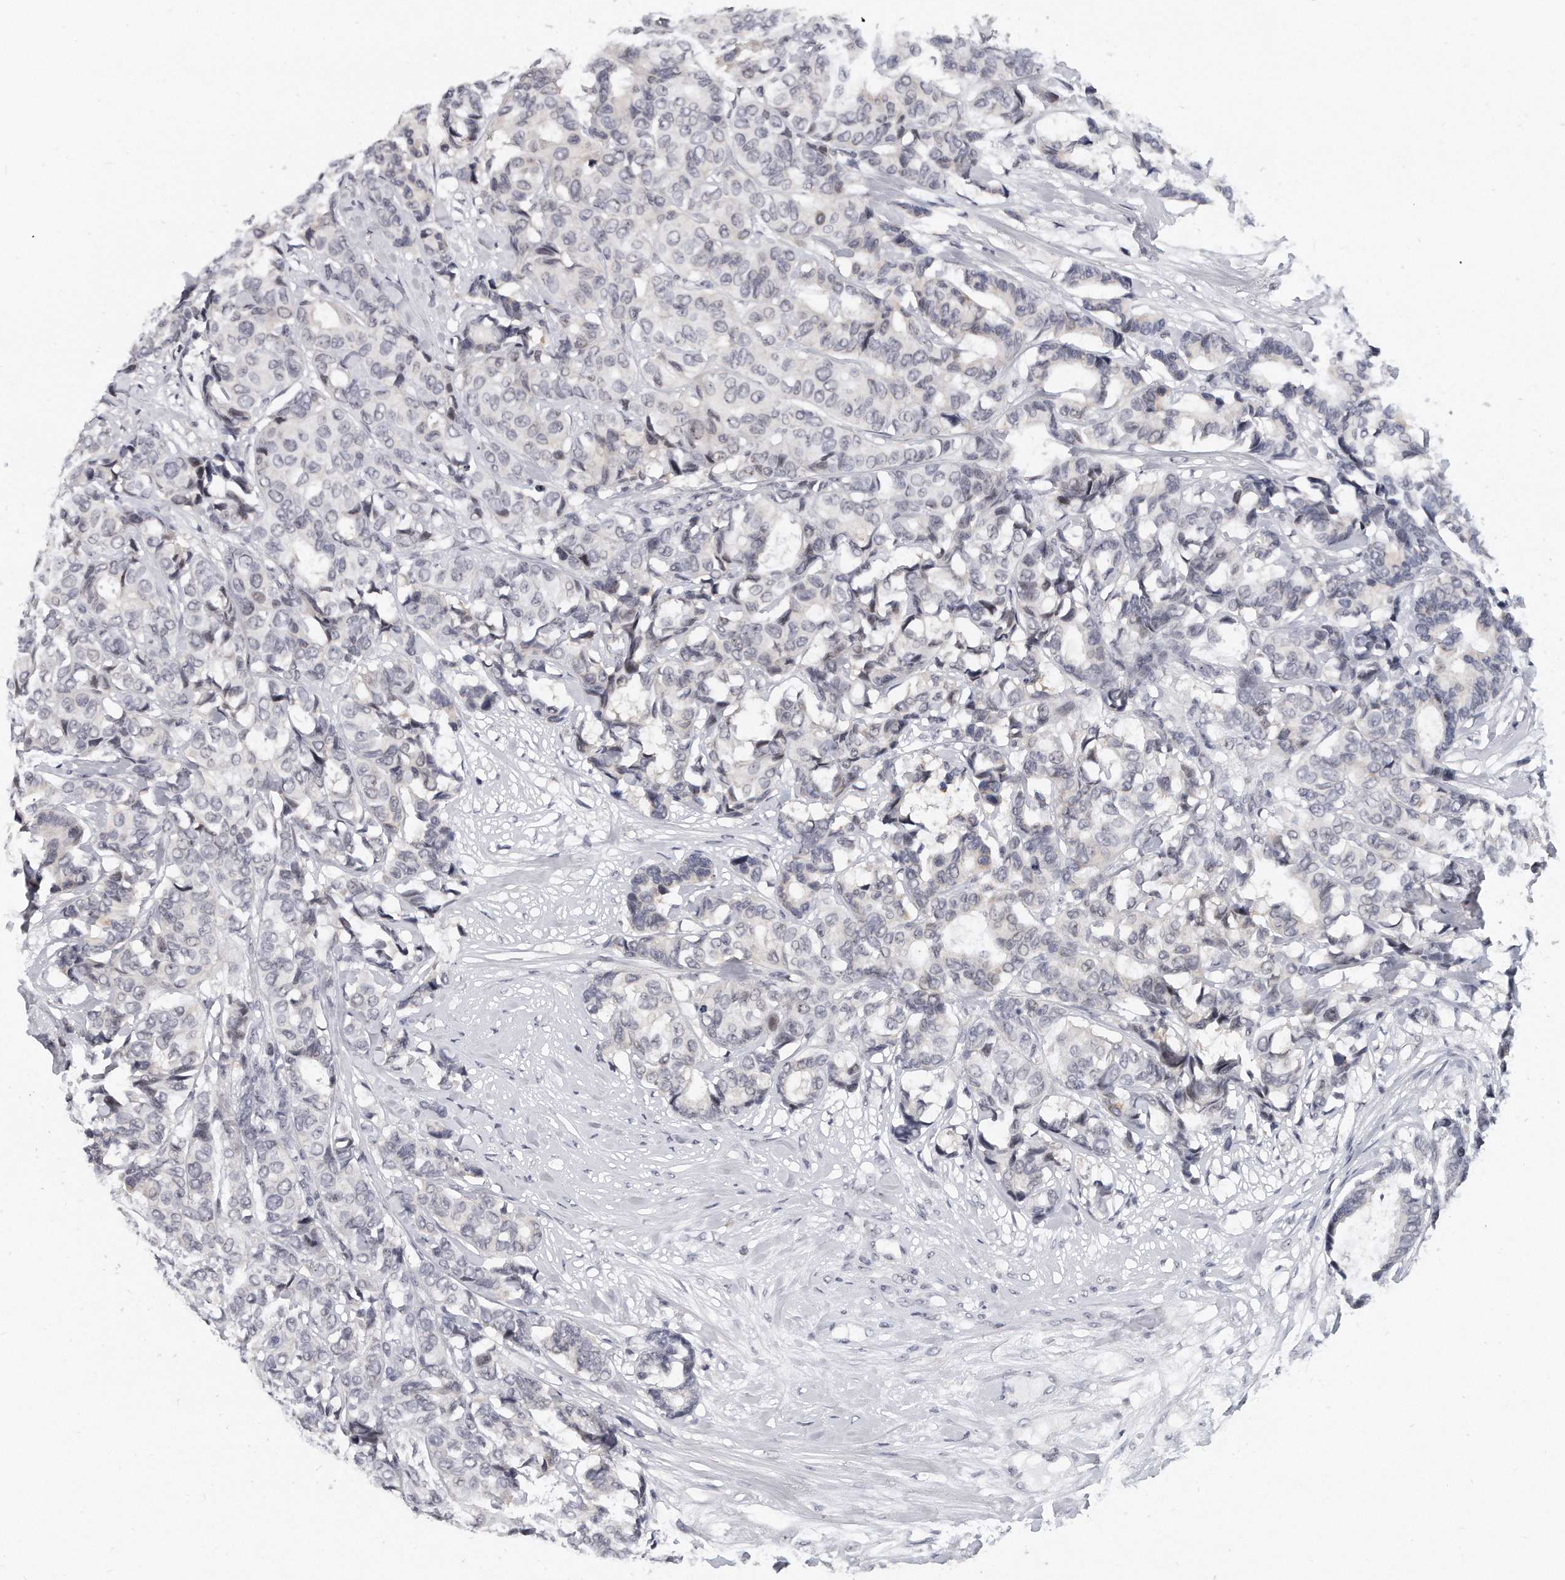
{"staining": {"intensity": "negative", "quantity": "none", "location": "none"}, "tissue": "breast cancer", "cell_type": "Tumor cells", "image_type": "cancer", "snomed": [{"axis": "morphology", "description": "Duct carcinoma"}, {"axis": "topography", "description": "Breast"}], "caption": "Immunohistochemistry of human breast cancer reveals no staining in tumor cells.", "gene": "TFCP2L1", "patient": {"sex": "female", "age": 87}}